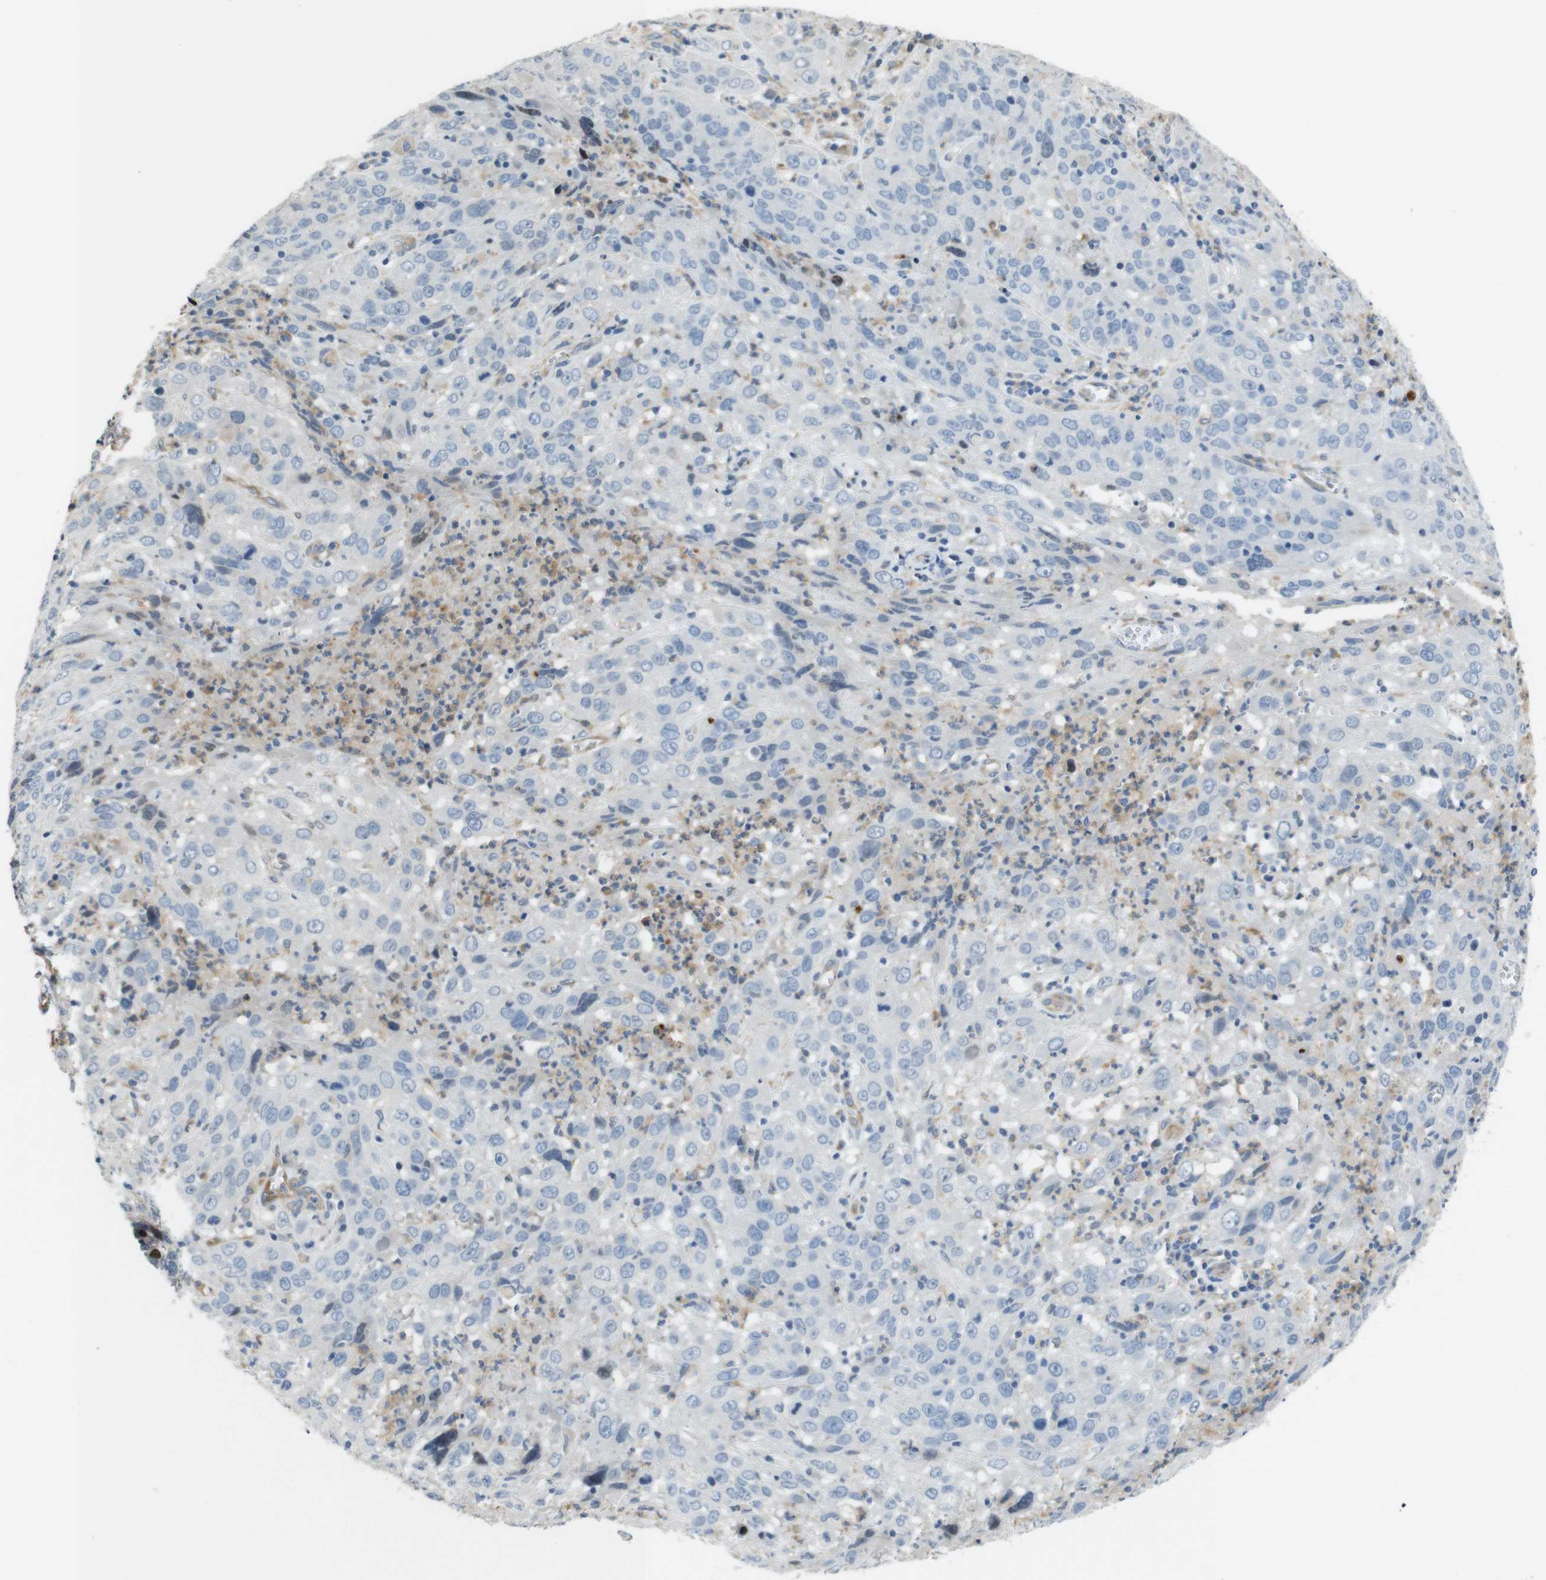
{"staining": {"intensity": "negative", "quantity": "none", "location": "none"}, "tissue": "cervical cancer", "cell_type": "Tumor cells", "image_type": "cancer", "snomed": [{"axis": "morphology", "description": "Squamous cell carcinoma, NOS"}, {"axis": "topography", "description": "Cervix"}], "caption": "A histopathology image of cervical cancer (squamous cell carcinoma) stained for a protein exhibits no brown staining in tumor cells. The staining was performed using DAB to visualize the protein expression in brown, while the nuclei were stained in blue with hematoxylin (Magnification: 20x).", "gene": "PCDH10", "patient": {"sex": "female", "age": 32}}